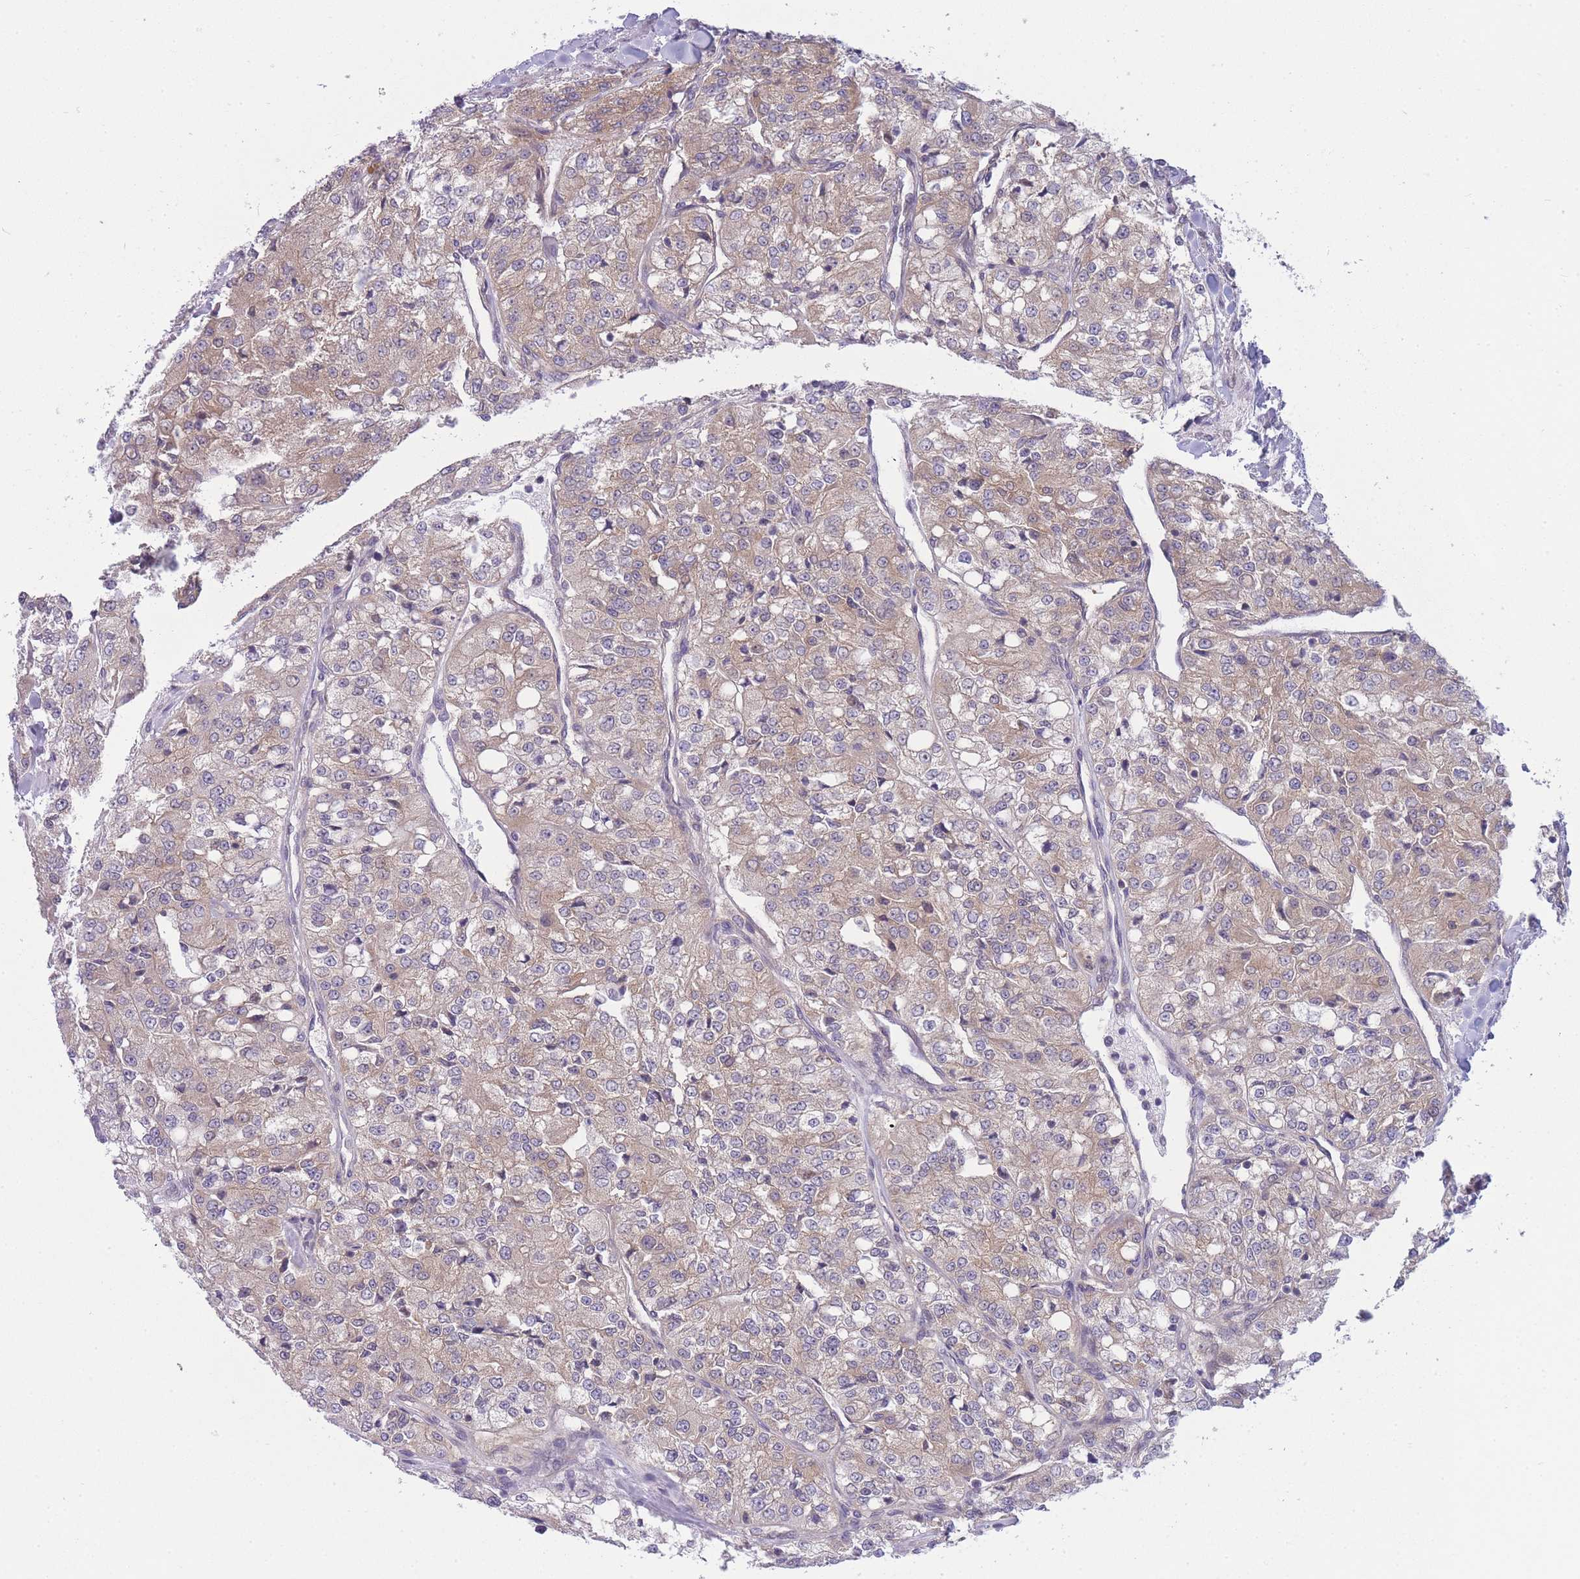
{"staining": {"intensity": "weak", "quantity": ">75%", "location": "cytoplasmic/membranous"}, "tissue": "renal cancer", "cell_type": "Tumor cells", "image_type": "cancer", "snomed": [{"axis": "morphology", "description": "Adenocarcinoma, NOS"}, {"axis": "topography", "description": "Kidney"}], "caption": "An IHC micrograph of neoplastic tissue is shown. Protein staining in brown shows weak cytoplasmic/membranous positivity in renal adenocarcinoma within tumor cells.", "gene": "PFDN6", "patient": {"sex": "female", "age": 63}}